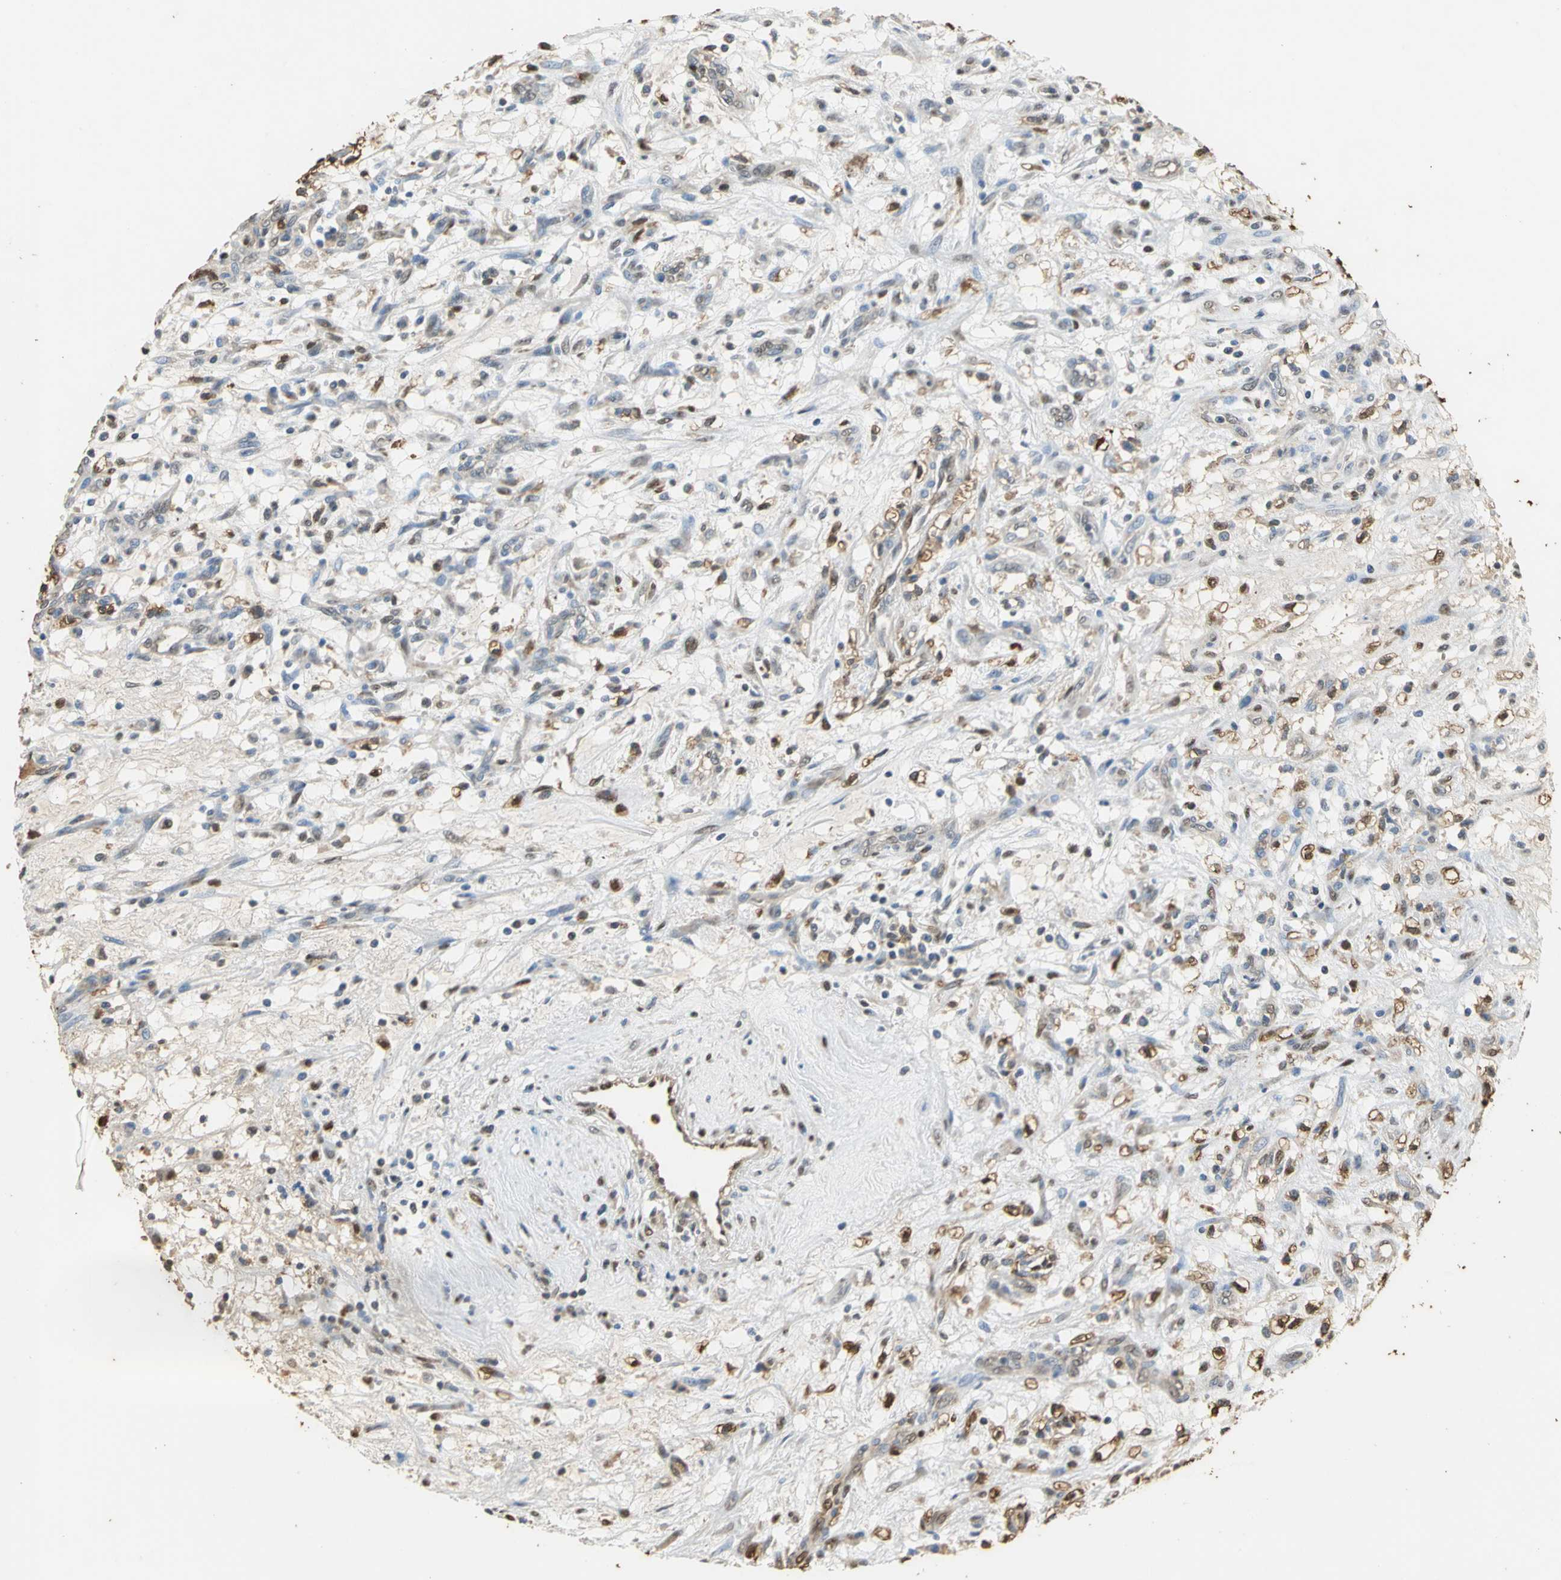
{"staining": {"intensity": "strong", "quantity": ">75%", "location": "cytoplasmic/membranous"}, "tissue": "renal cancer", "cell_type": "Tumor cells", "image_type": "cancer", "snomed": [{"axis": "morphology", "description": "Adenocarcinoma, NOS"}, {"axis": "topography", "description": "Kidney"}], "caption": "Renal adenocarcinoma tissue shows strong cytoplasmic/membranous positivity in approximately >75% of tumor cells, visualized by immunohistochemistry.", "gene": "GAPDH", "patient": {"sex": "female", "age": 57}}